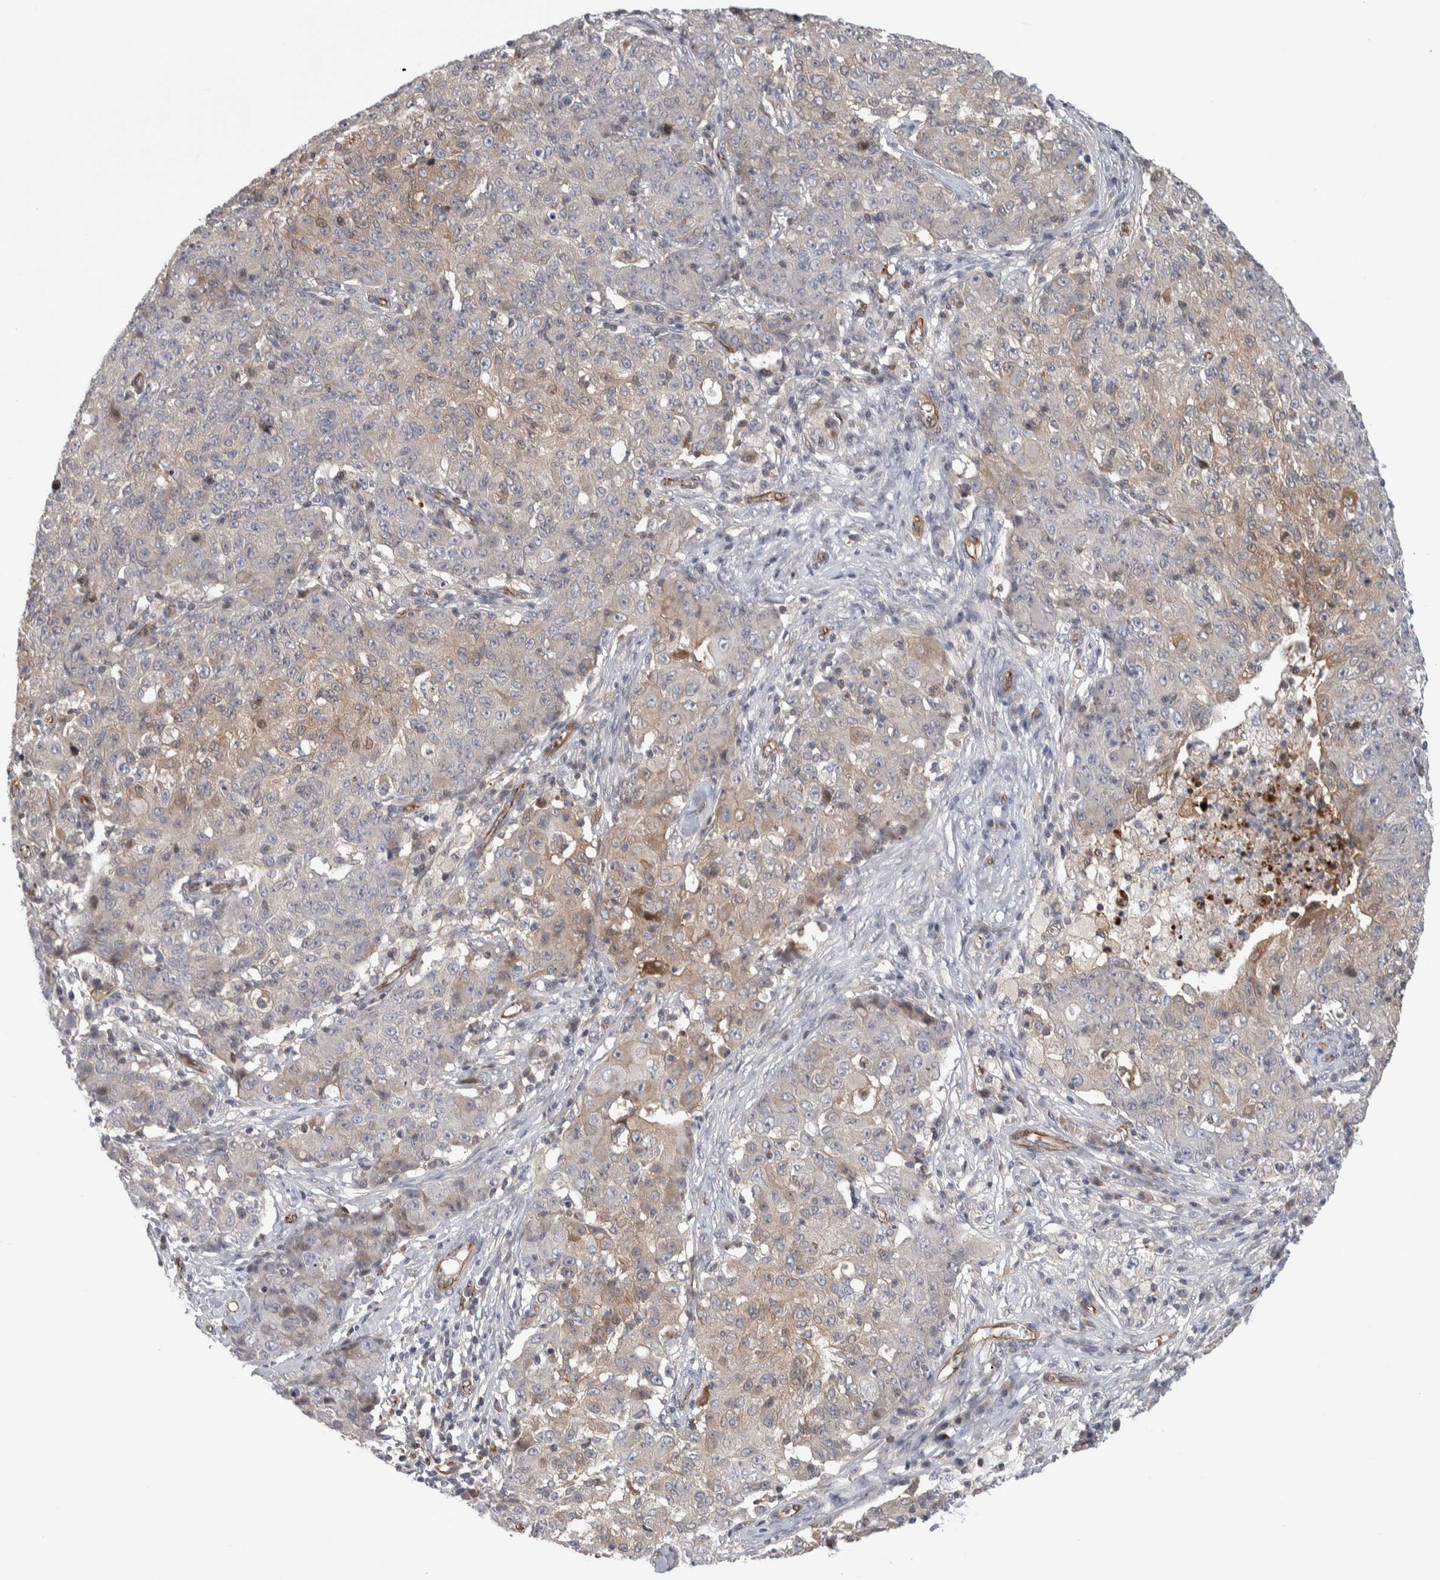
{"staining": {"intensity": "weak", "quantity": "<25%", "location": "cytoplasmic/membranous"}, "tissue": "ovarian cancer", "cell_type": "Tumor cells", "image_type": "cancer", "snomed": [{"axis": "morphology", "description": "Carcinoma, endometroid"}, {"axis": "topography", "description": "Ovary"}], "caption": "Tumor cells are negative for protein expression in human endometroid carcinoma (ovarian).", "gene": "ZNF862", "patient": {"sex": "female", "age": 42}}